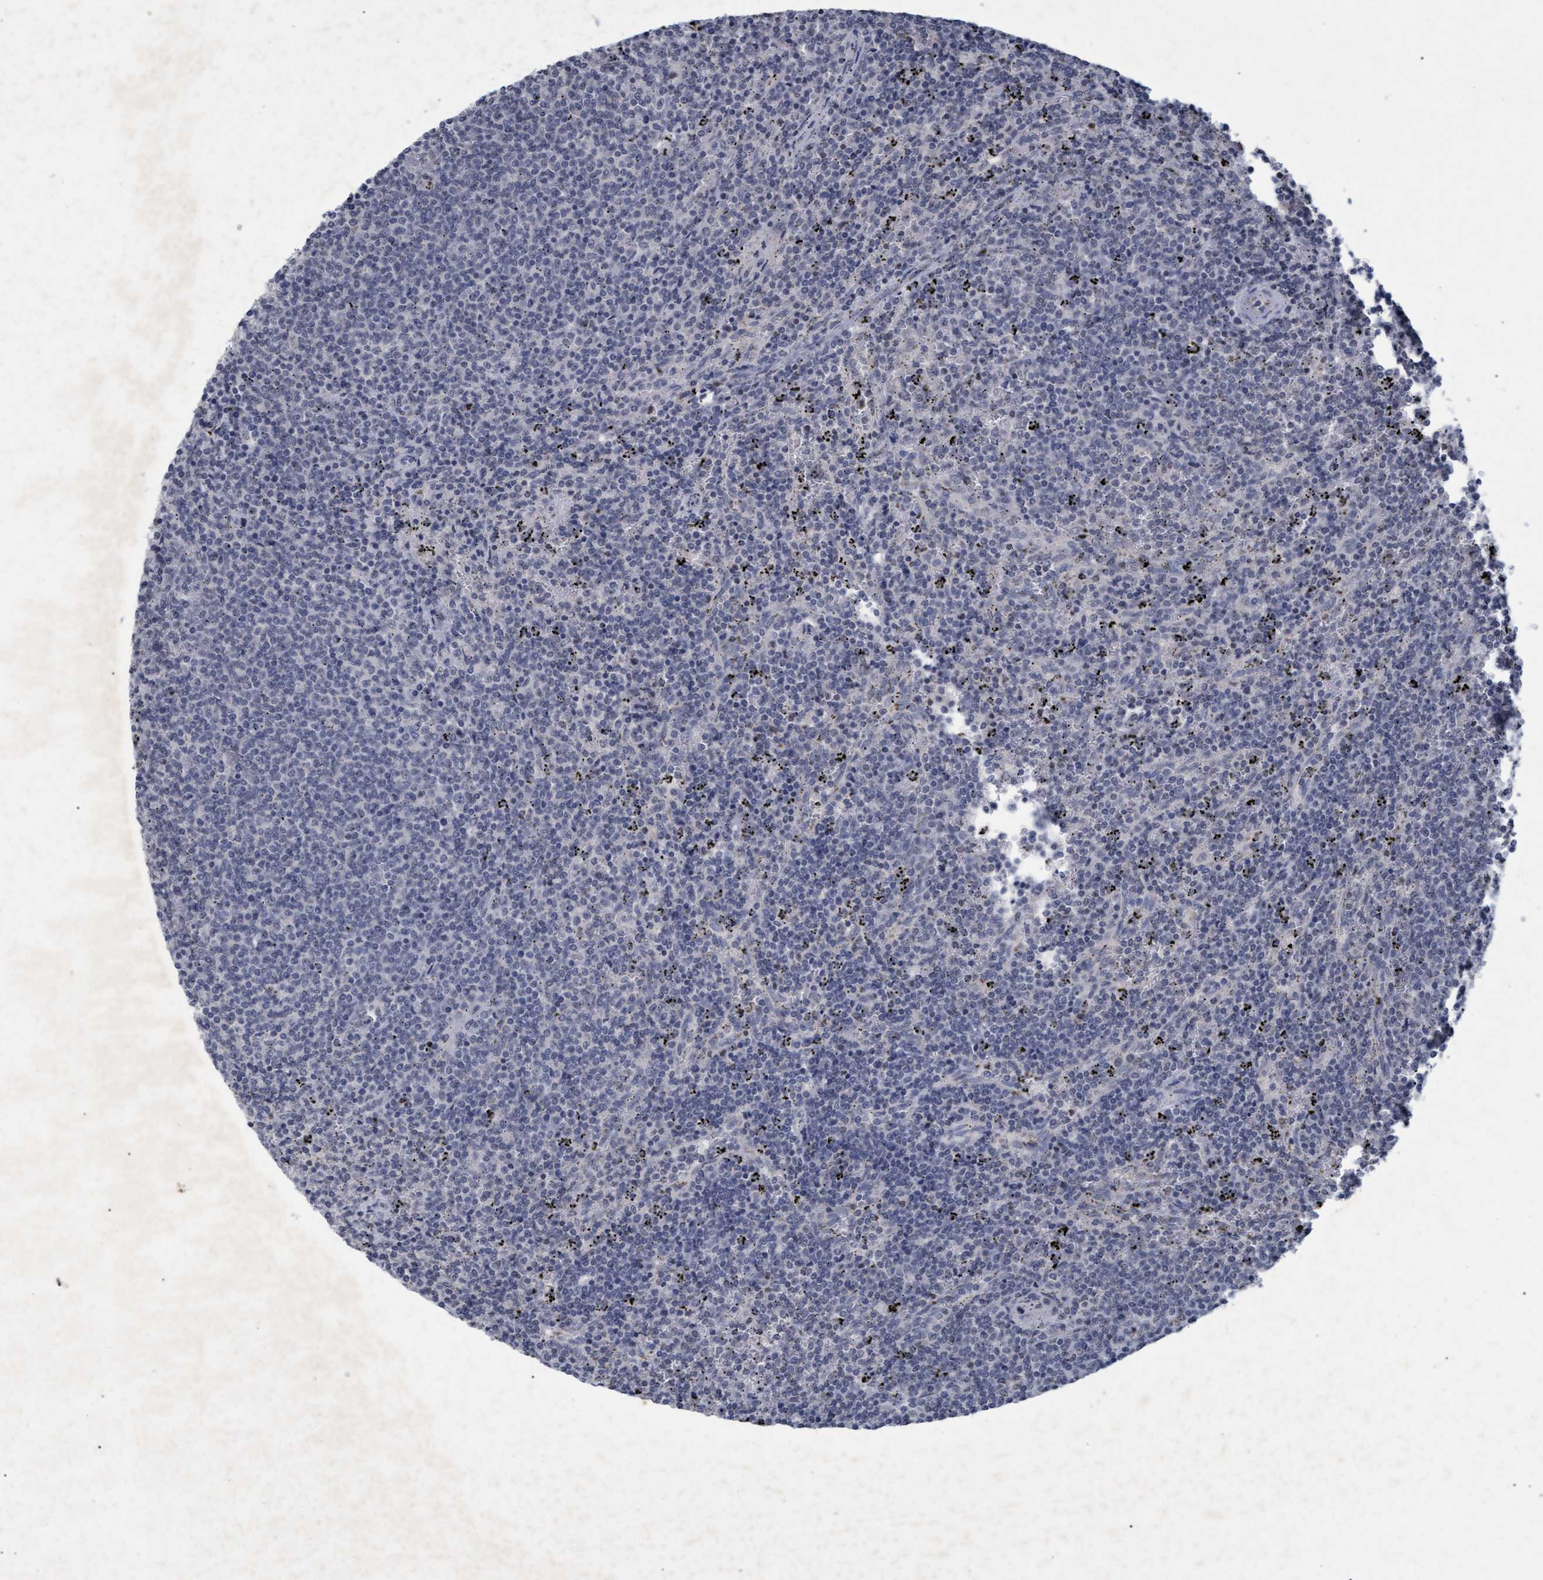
{"staining": {"intensity": "negative", "quantity": "none", "location": "none"}, "tissue": "lymphoma", "cell_type": "Tumor cells", "image_type": "cancer", "snomed": [{"axis": "morphology", "description": "Malignant lymphoma, non-Hodgkin's type, Low grade"}, {"axis": "topography", "description": "Spleen"}], "caption": "Photomicrograph shows no significant protein staining in tumor cells of low-grade malignant lymphoma, non-Hodgkin's type. The staining was performed using DAB (3,3'-diaminobenzidine) to visualize the protein expression in brown, while the nuclei were stained in blue with hematoxylin (Magnification: 20x).", "gene": "GALC", "patient": {"sex": "female", "age": 50}}